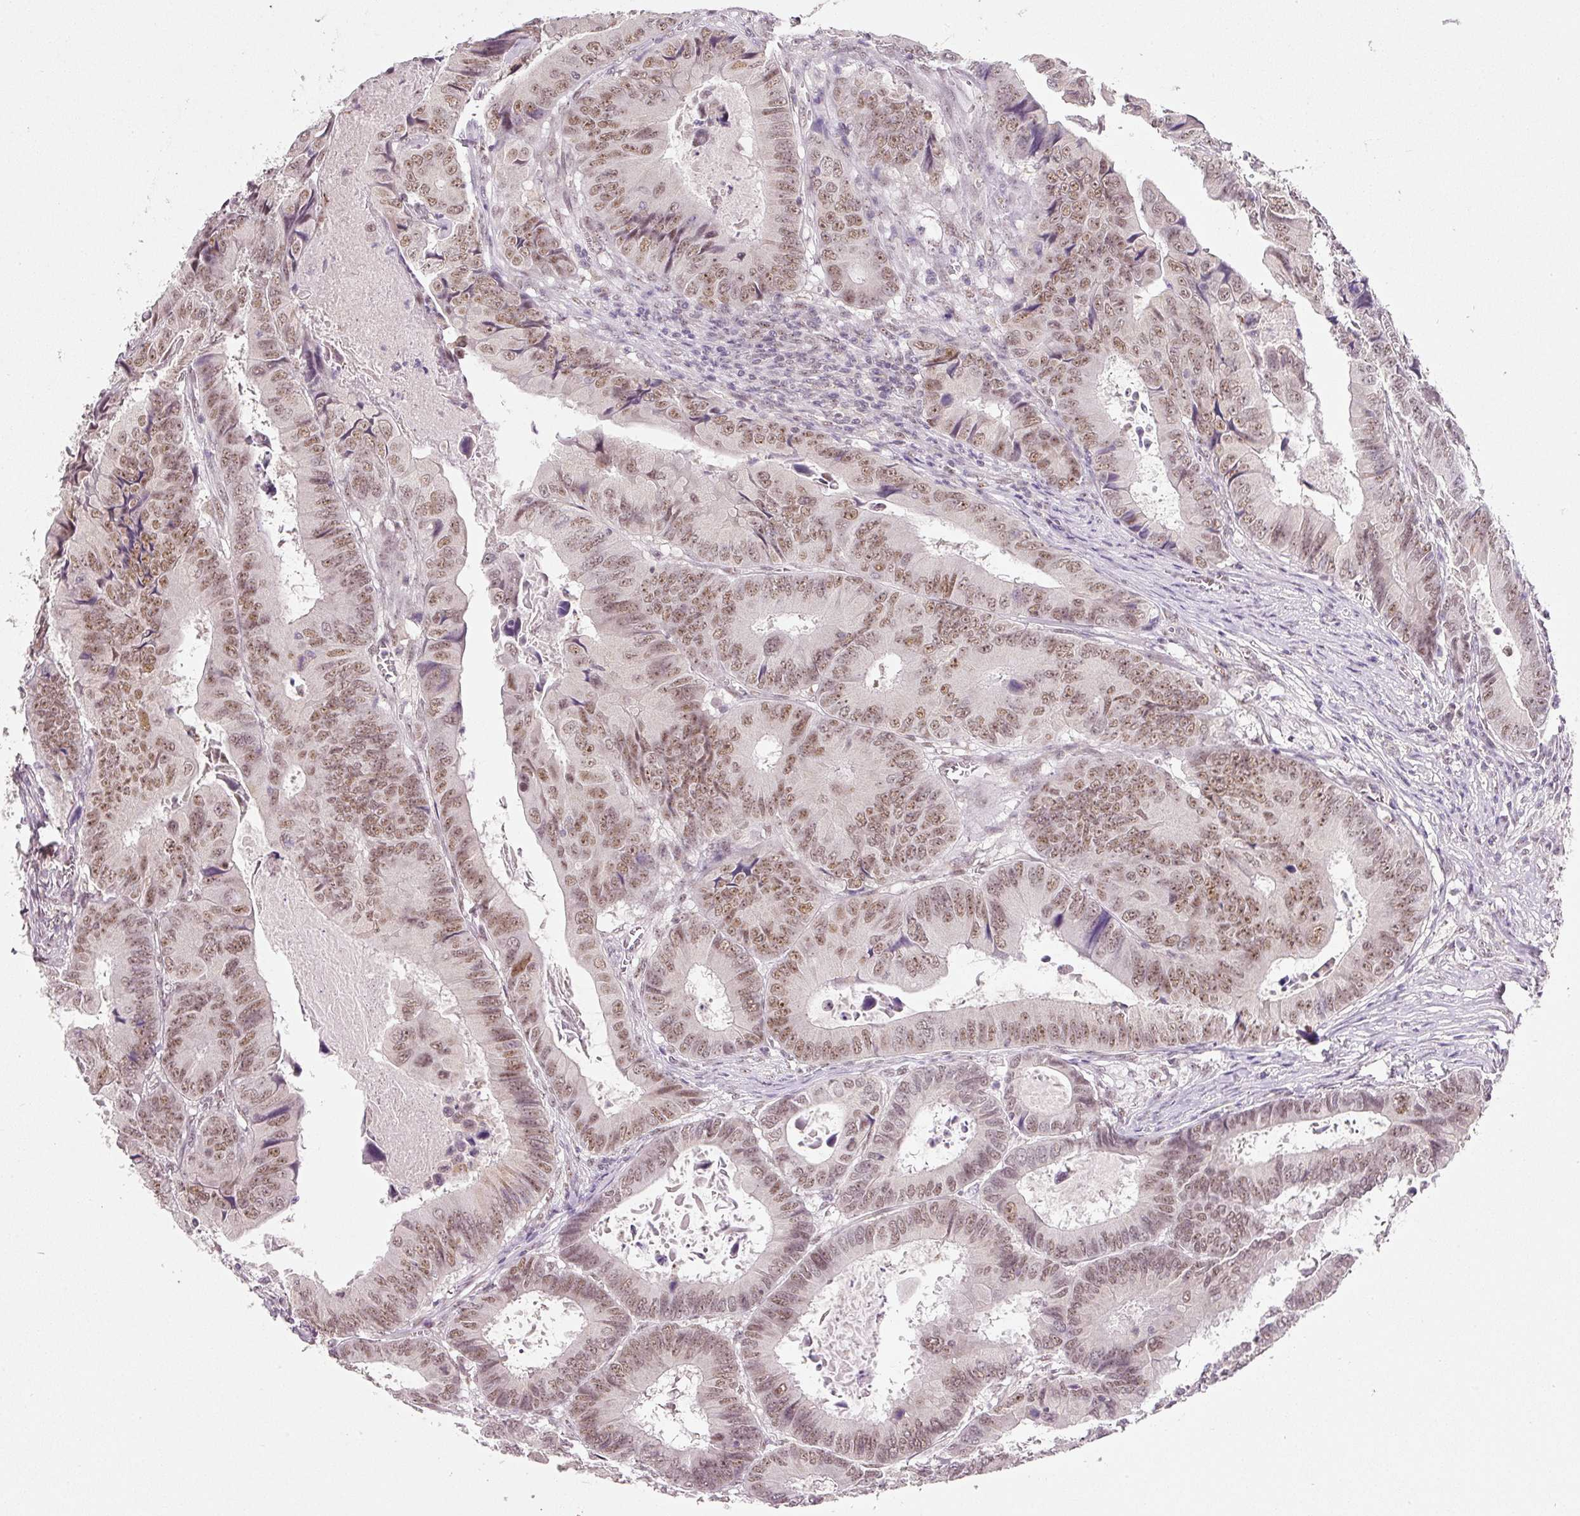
{"staining": {"intensity": "moderate", "quantity": ">75%", "location": "nuclear"}, "tissue": "colorectal cancer", "cell_type": "Tumor cells", "image_type": "cancer", "snomed": [{"axis": "morphology", "description": "Adenocarcinoma, NOS"}, {"axis": "topography", "description": "Colon"}], "caption": "IHC micrograph of neoplastic tissue: colorectal adenocarcinoma stained using immunohistochemistry (IHC) exhibits medium levels of moderate protein expression localized specifically in the nuclear of tumor cells, appearing as a nuclear brown color.", "gene": "FSTL3", "patient": {"sex": "male", "age": 85}}